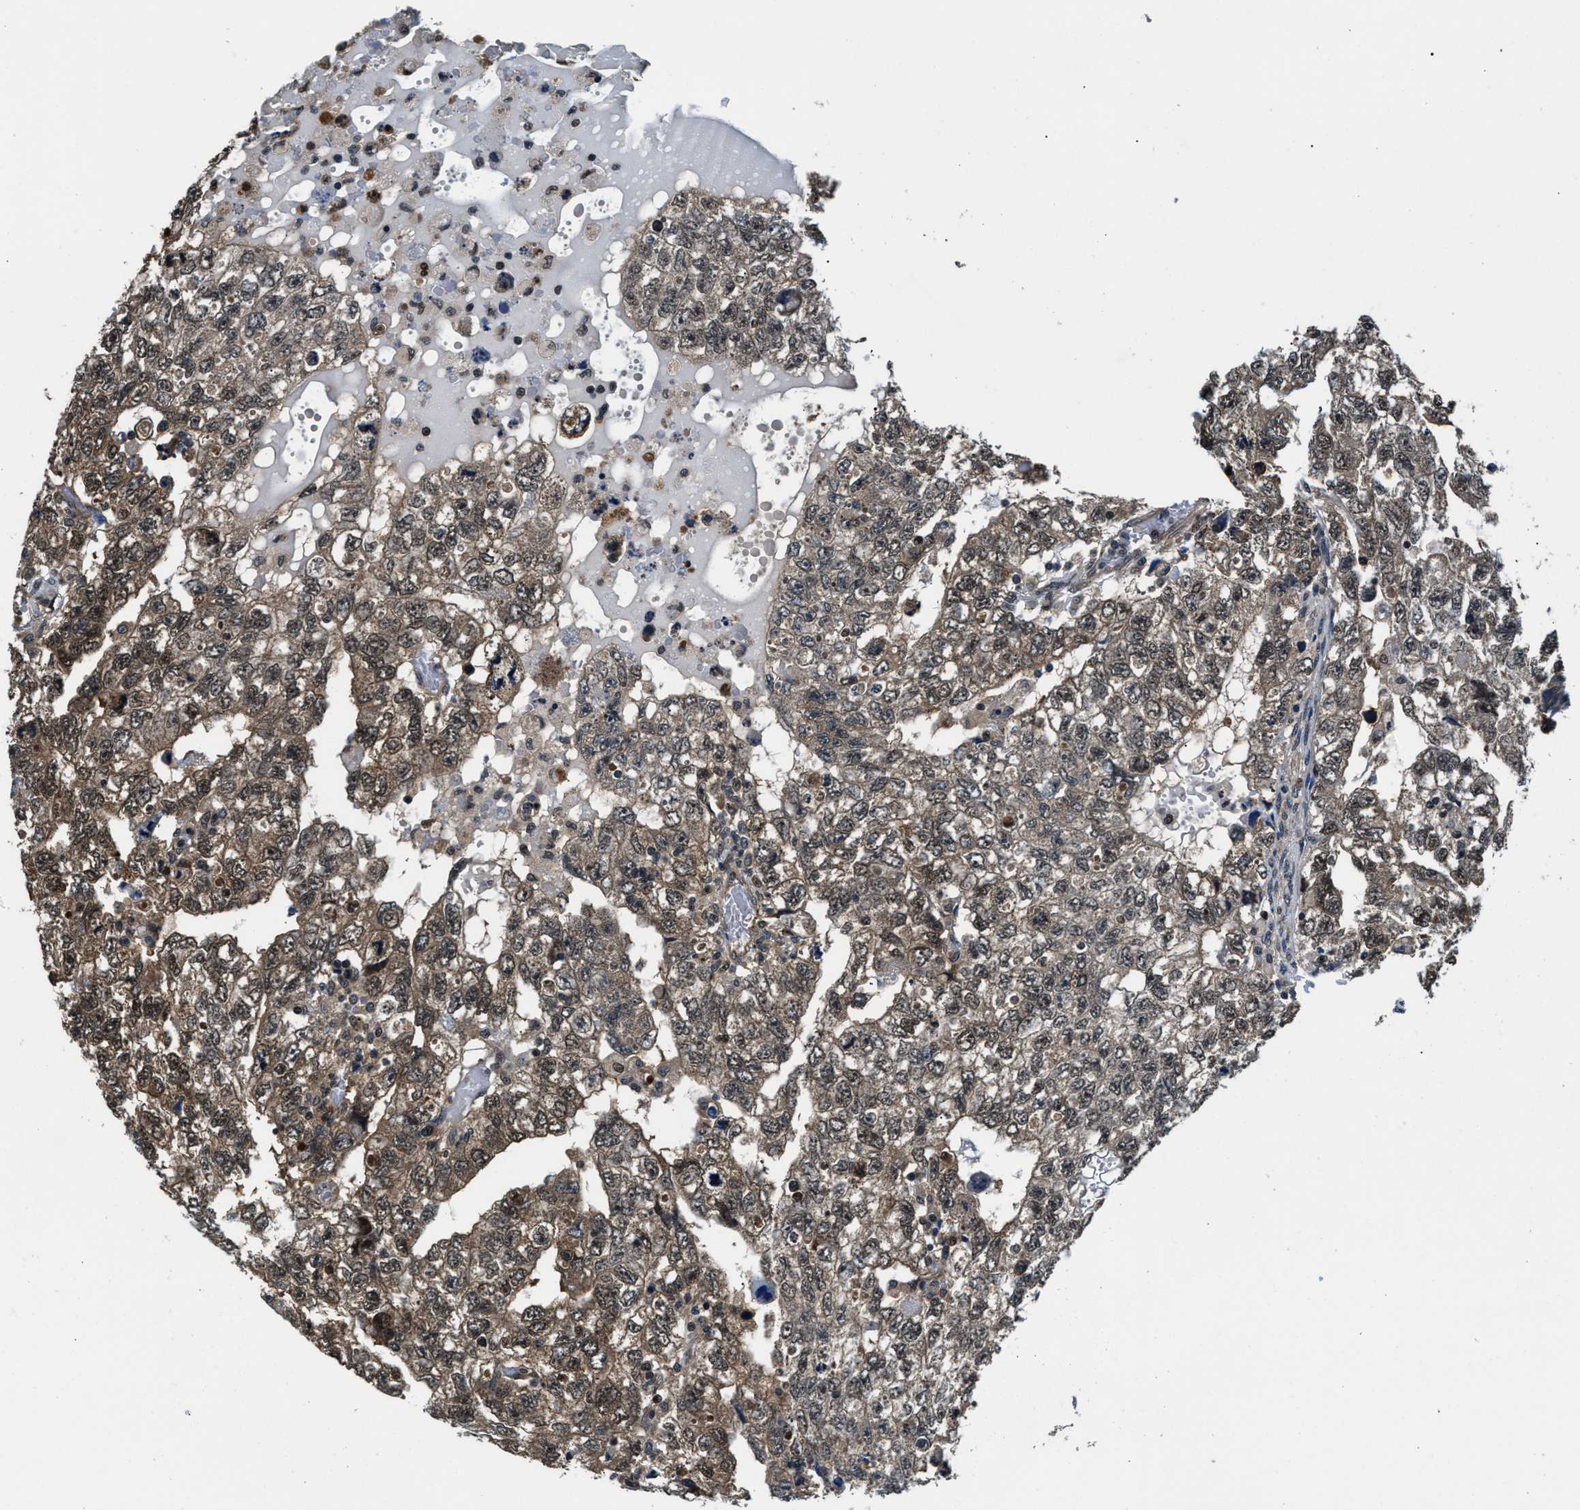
{"staining": {"intensity": "weak", "quantity": ">75%", "location": "cytoplasmic/membranous"}, "tissue": "testis cancer", "cell_type": "Tumor cells", "image_type": "cancer", "snomed": [{"axis": "morphology", "description": "Carcinoma, Embryonal, NOS"}, {"axis": "topography", "description": "Testis"}], "caption": "High-power microscopy captured an immunohistochemistry image of testis embryonal carcinoma, revealing weak cytoplasmic/membranous staining in approximately >75% of tumor cells.", "gene": "RBM33", "patient": {"sex": "male", "age": 36}}